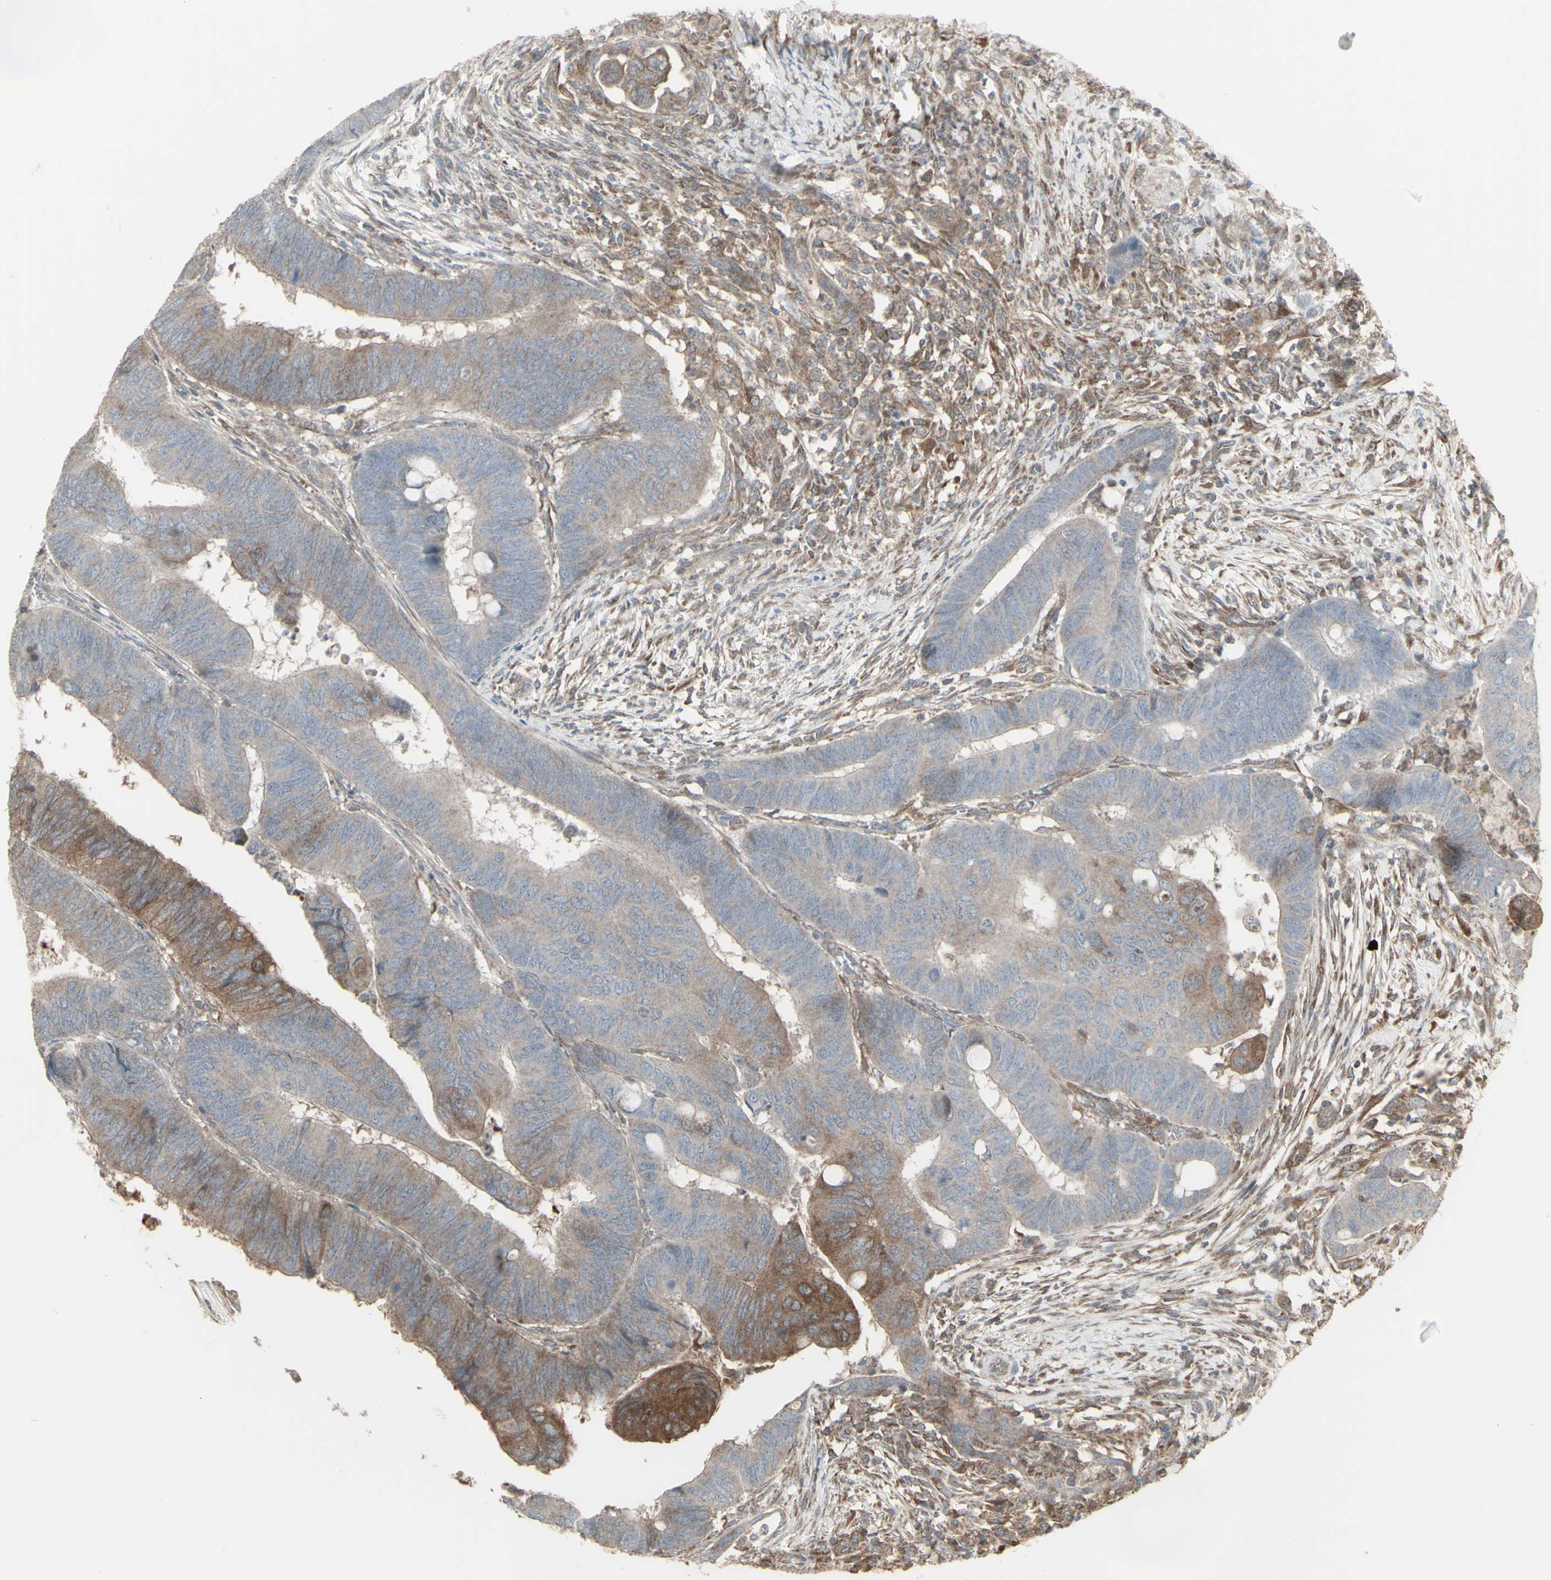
{"staining": {"intensity": "moderate", "quantity": ">75%", "location": "cytoplasmic/membranous"}, "tissue": "colorectal cancer", "cell_type": "Tumor cells", "image_type": "cancer", "snomed": [{"axis": "morphology", "description": "Normal tissue, NOS"}, {"axis": "morphology", "description": "Adenocarcinoma, NOS"}, {"axis": "topography", "description": "Rectum"}, {"axis": "topography", "description": "Peripheral nerve tissue"}], "caption": "Immunohistochemical staining of human colorectal cancer displays medium levels of moderate cytoplasmic/membranous protein expression in about >75% of tumor cells.", "gene": "RNASEL", "patient": {"sex": "male", "age": 92}}